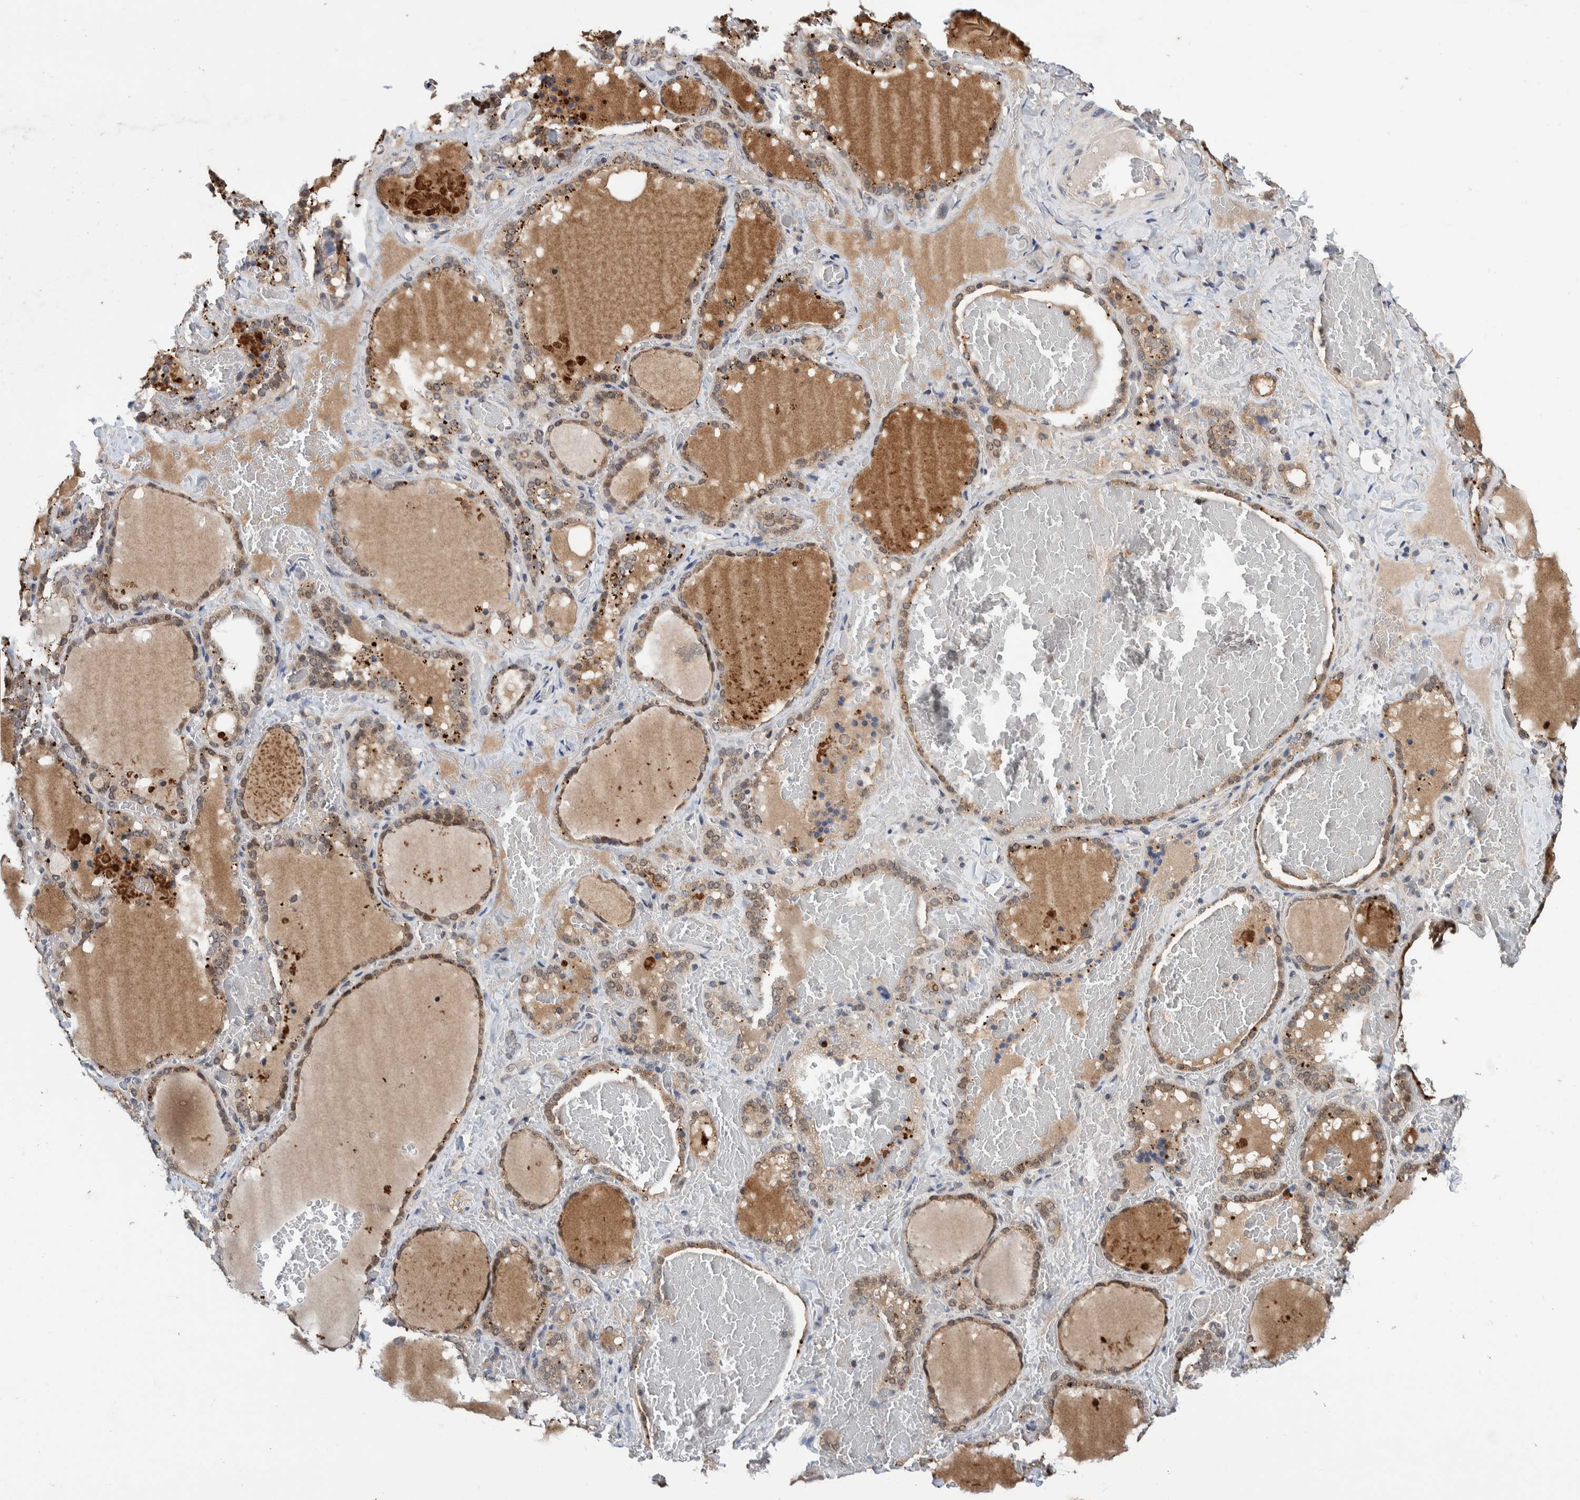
{"staining": {"intensity": "weak", "quantity": ">75%", "location": "cytoplasmic/membranous"}, "tissue": "thyroid gland", "cell_type": "Glandular cells", "image_type": "normal", "snomed": [{"axis": "morphology", "description": "Normal tissue, NOS"}, {"axis": "topography", "description": "Thyroid gland"}], "caption": "A high-resolution histopathology image shows immunohistochemistry (IHC) staining of normal thyroid gland, which displays weak cytoplasmic/membranous positivity in approximately >75% of glandular cells. (DAB (3,3'-diaminobenzidine) = brown stain, brightfield microscopy at high magnification).", "gene": "PLPBP", "patient": {"sex": "female", "age": 22}}